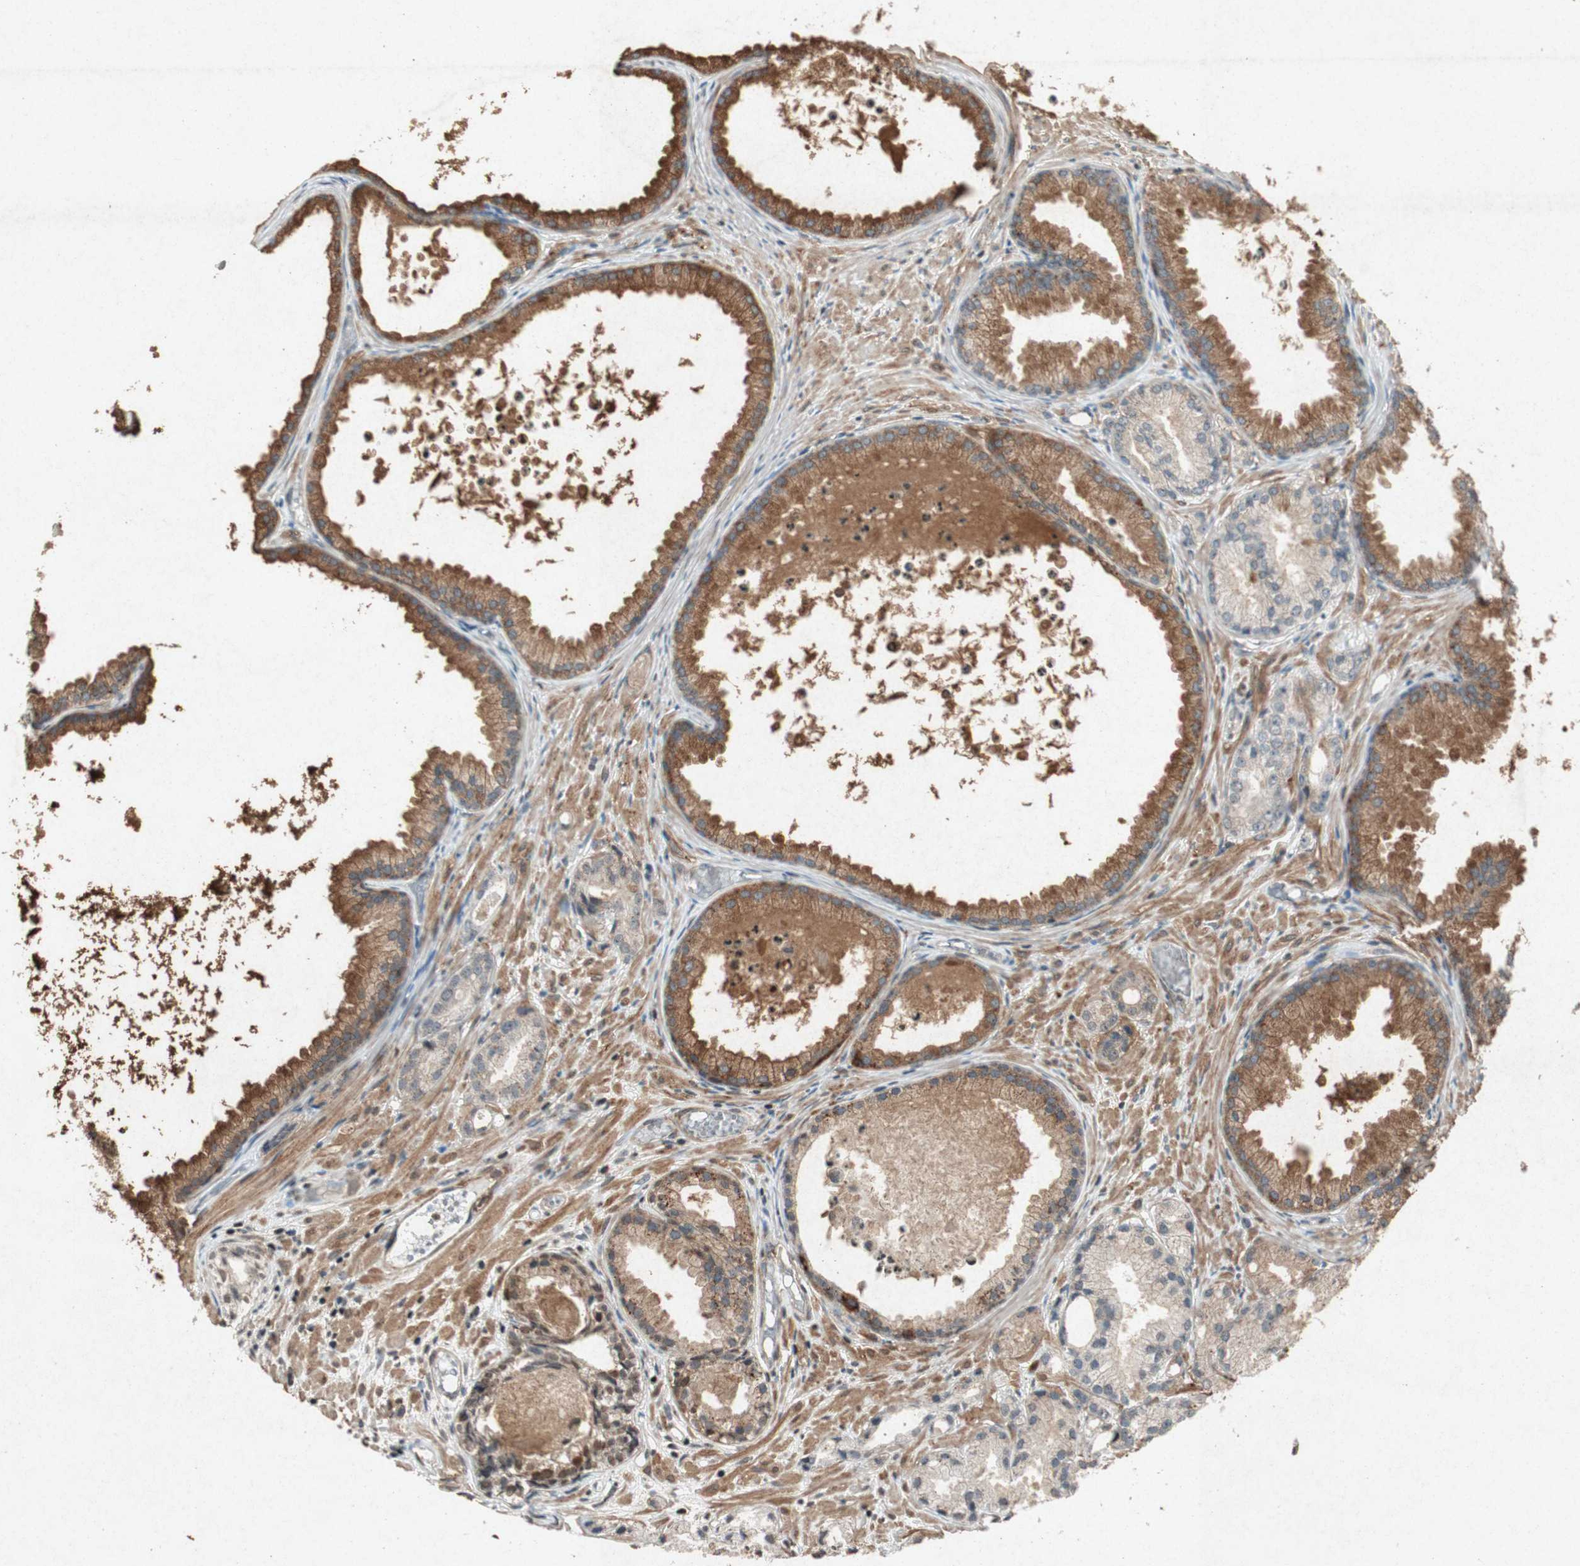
{"staining": {"intensity": "moderate", "quantity": "25%-75%", "location": "cytoplasmic/membranous"}, "tissue": "prostate cancer", "cell_type": "Tumor cells", "image_type": "cancer", "snomed": [{"axis": "morphology", "description": "Adenocarcinoma, Low grade"}, {"axis": "topography", "description": "Prostate"}], "caption": "High-power microscopy captured an IHC photomicrograph of prostate adenocarcinoma (low-grade), revealing moderate cytoplasmic/membranous positivity in approximately 25%-75% of tumor cells.", "gene": "PRKG1", "patient": {"sex": "male", "age": 72}}